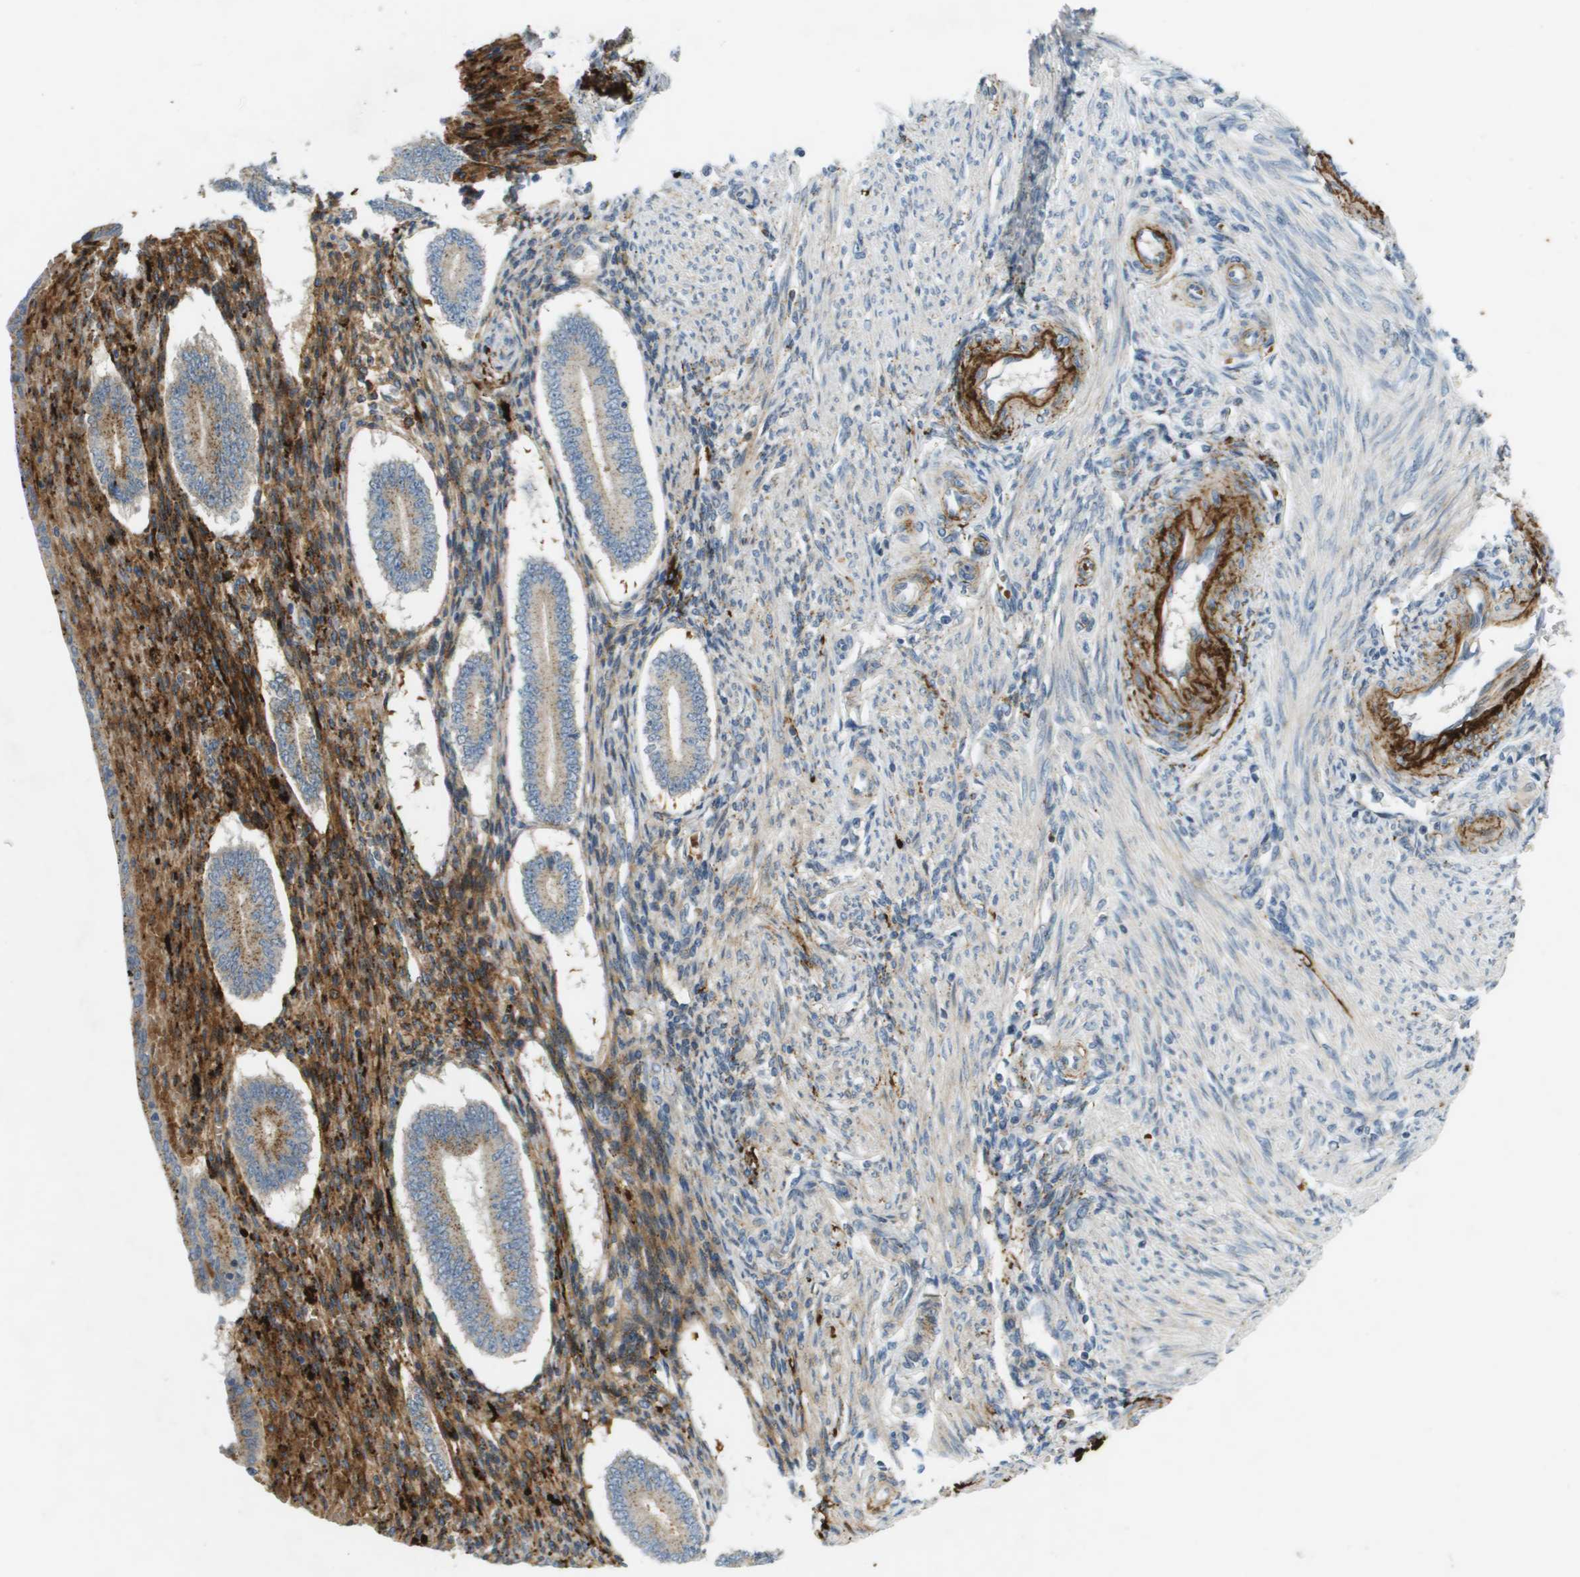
{"staining": {"intensity": "weak", "quantity": "25%-75%", "location": "cytoplasmic/membranous"}, "tissue": "endometrium", "cell_type": "Cells in endometrial stroma", "image_type": "normal", "snomed": [{"axis": "morphology", "description": "Normal tissue, NOS"}, {"axis": "topography", "description": "Endometrium"}], "caption": "Protein positivity by immunohistochemistry (IHC) demonstrates weak cytoplasmic/membranous staining in about 25%-75% of cells in endometrial stroma in normal endometrium. The protein is stained brown, and the nuclei are stained in blue (DAB IHC with brightfield microscopy, high magnification).", "gene": "VTN", "patient": {"sex": "female", "age": 42}}